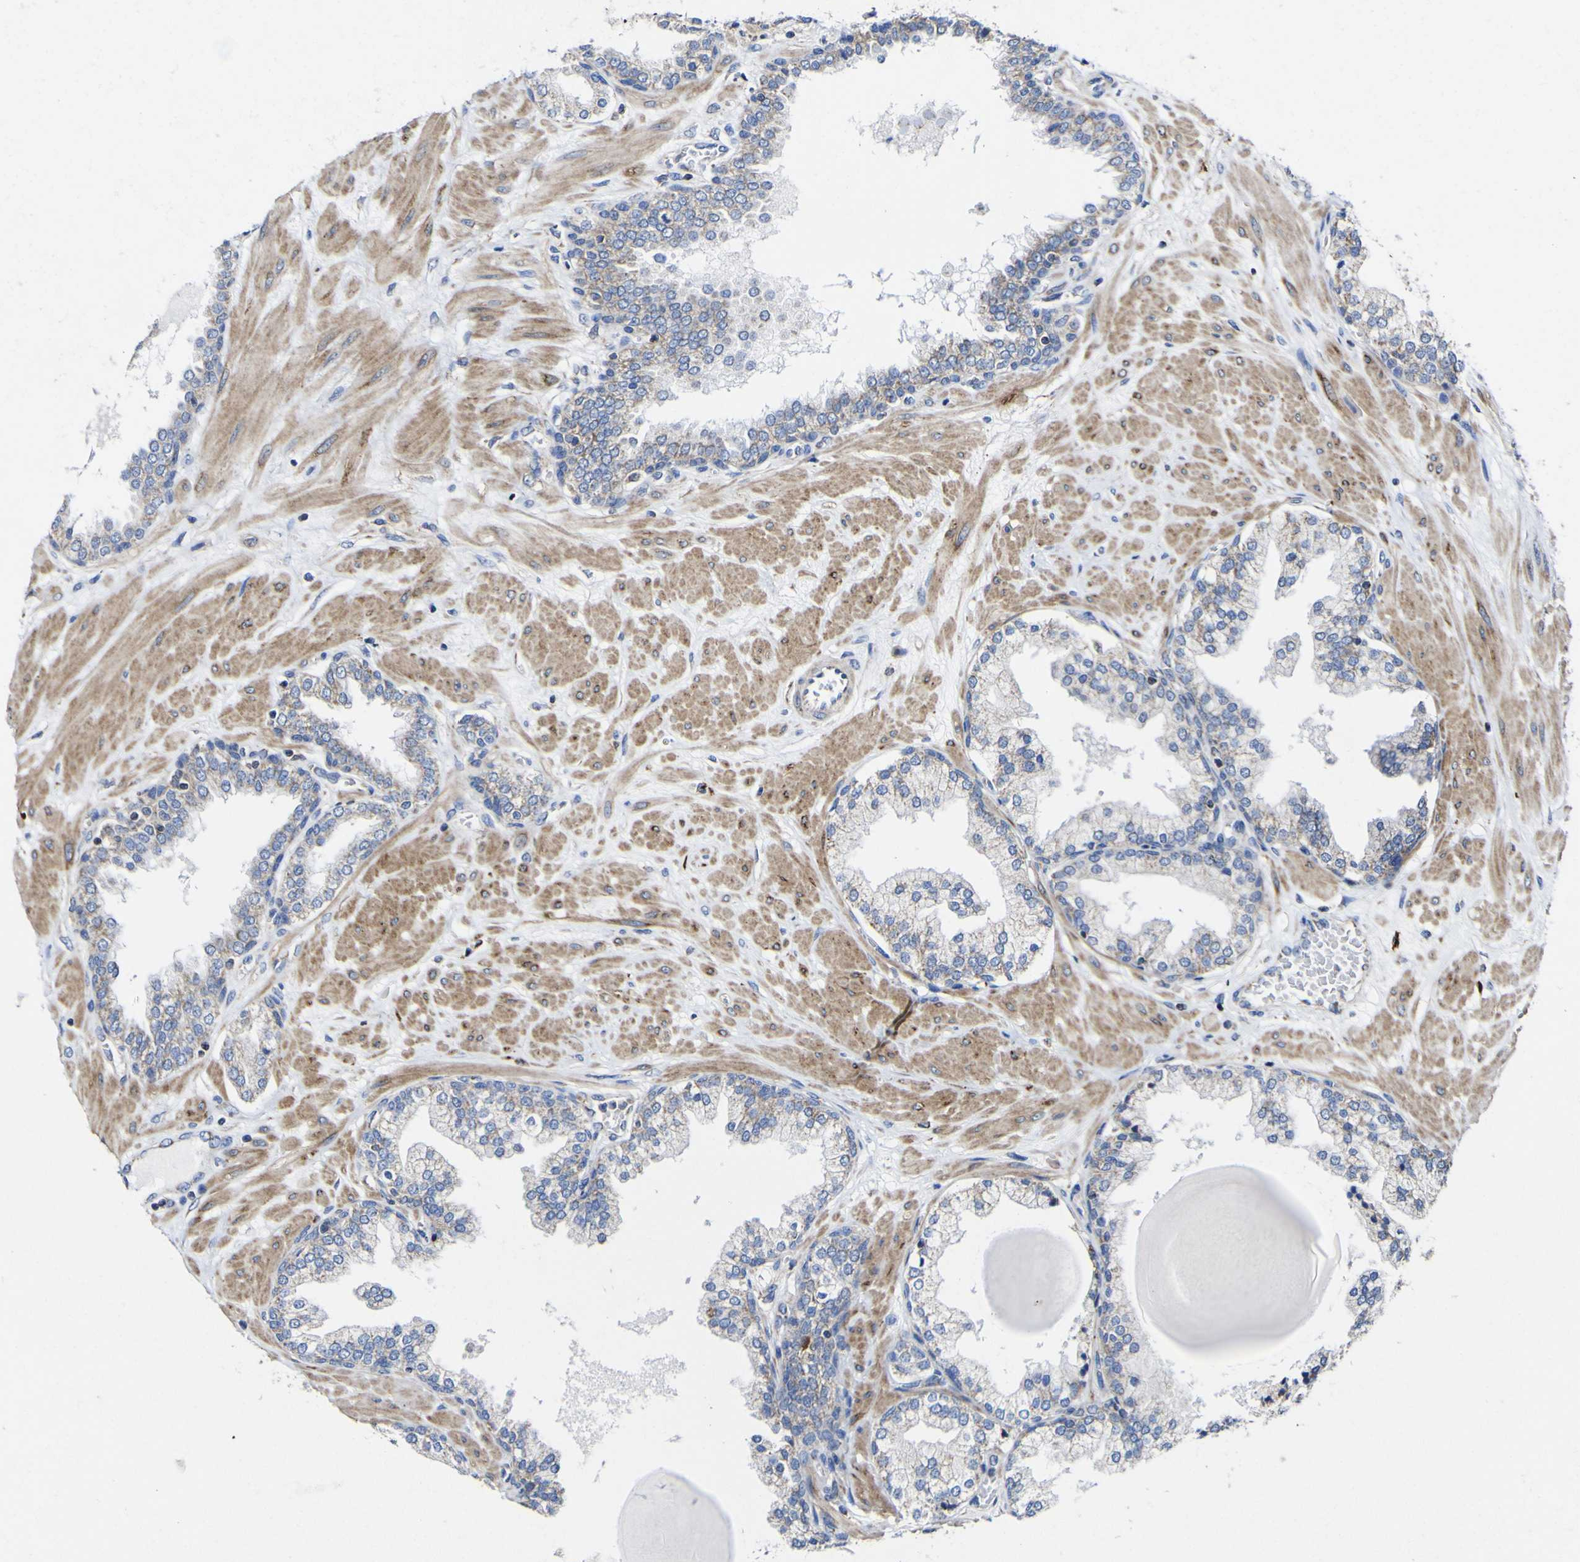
{"staining": {"intensity": "strong", "quantity": "25%-75%", "location": "cytoplasmic/membranous"}, "tissue": "prostate", "cell_type": "Glandular cells", "image_type": "normal", "snomed": [{"axis": "morphology", "description": "Normal tissue, NOS"}, {"axis": "topography", "description": "Prostate"}], "caption": "An image of human prostate stained for a protein demonstrates strong cytoplasmic/membranous brown staining in glandular cells.", "gene": "CCDC90B", "patient": {"sex": "male", "age": 51}}